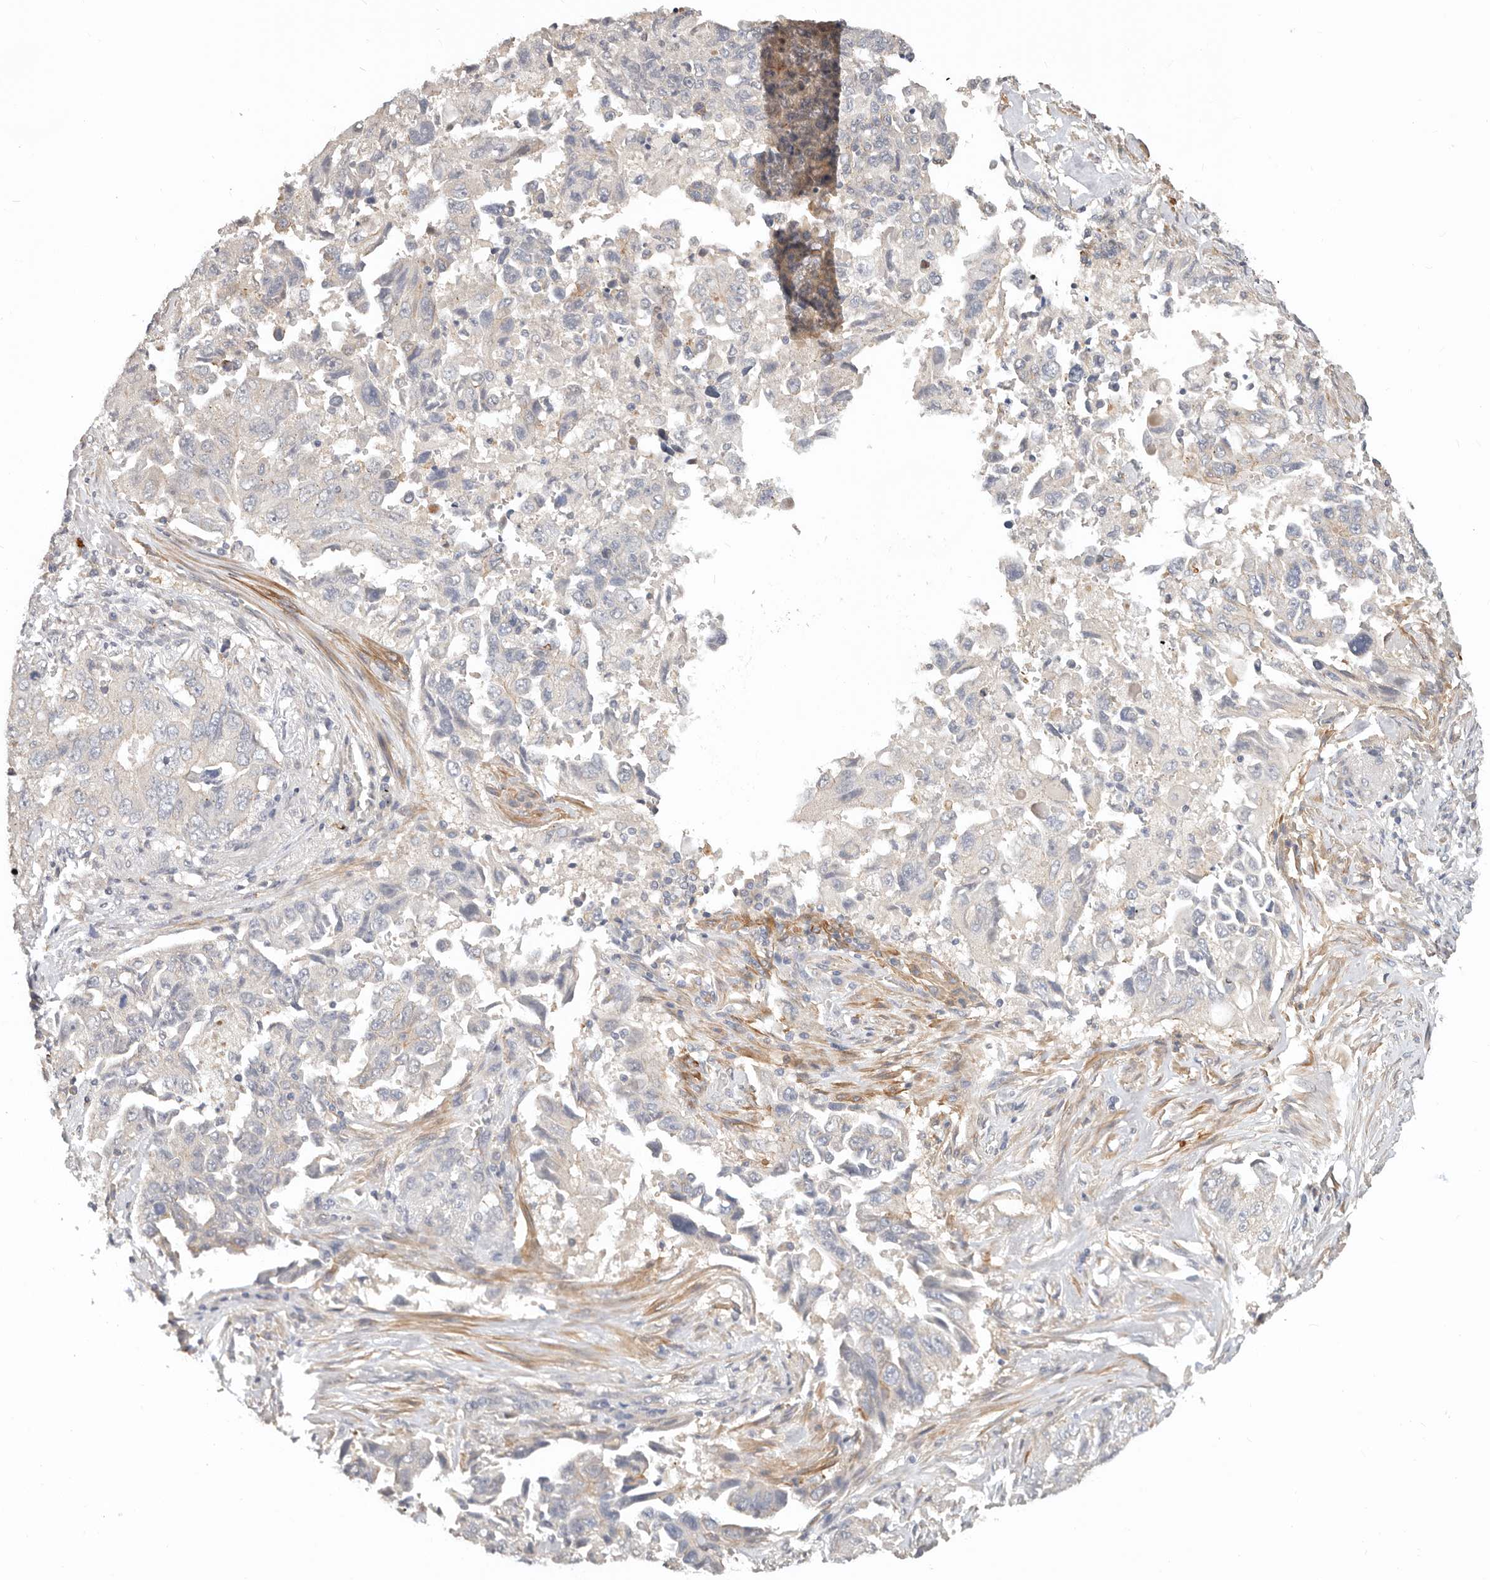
{"staining": {"intensity": "negative", "quantity": "none", "location": "none"}, "tissue": "lung cancer", "cell_type": "Tumor cells", "image_type": "cancer", "snomed": [{"axis": "morphology", "description": "Adenocarcinoma, NOS"}, {"axis": "topography", "description": "Lung"}], "caption": "DAB immunohistochemical staining of lung cancer (adenocarcinoma) exhibits no significant positivity in tumor cells.", "gene": "ZRANB1", "patient": {"sex": "female", "age": 51}}